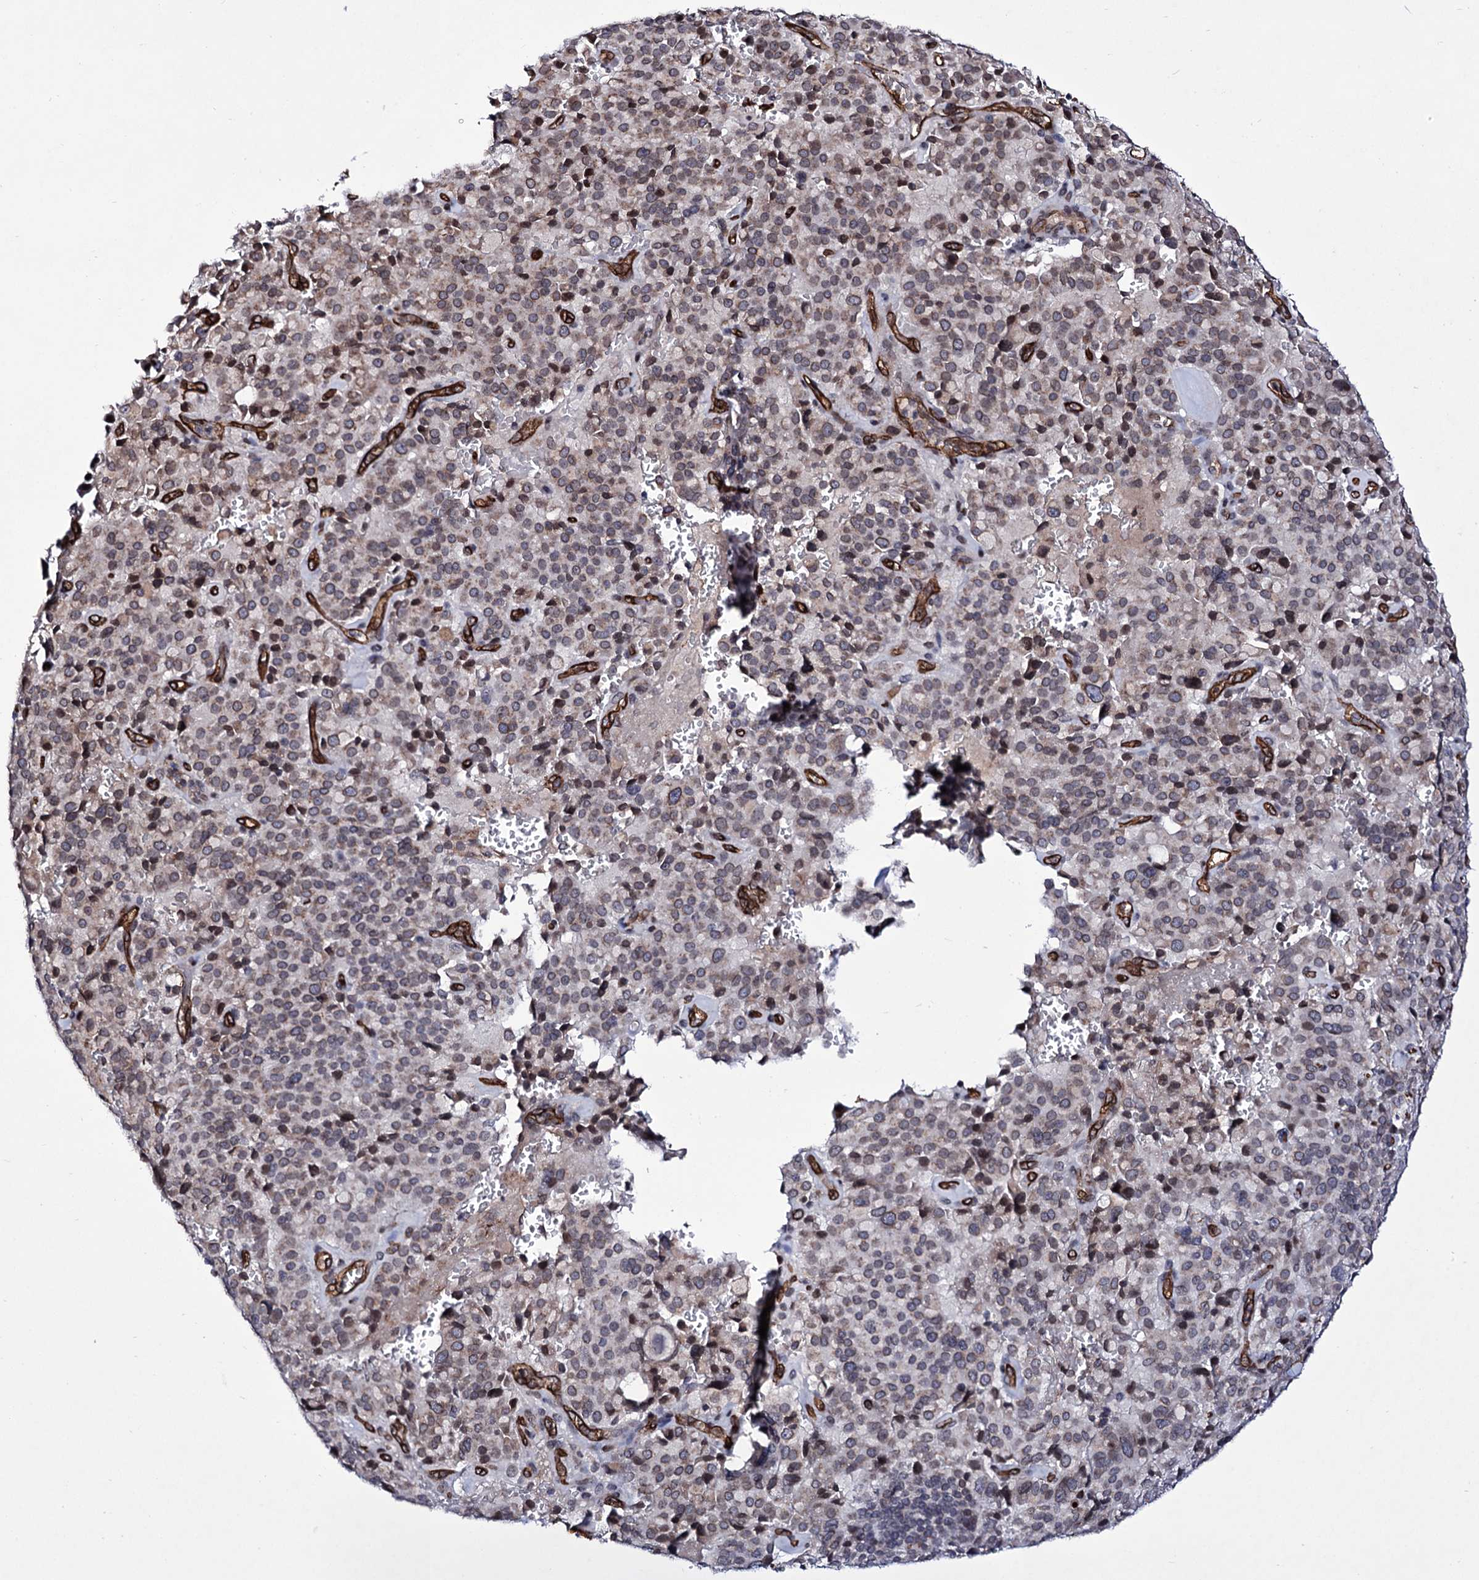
{"staining": {"intensity": "moderate", "quantity": "25%-75%", "location": "cytoplasmic/membranous,nuclear"}, "tissue": "pancreatic cancer", "cell_type": "Tumor cells", "image_type": "cancer", "snomed": [{"axis": "morphology", "description": "Adenocarcinoma, NOS"}, {"axis": "topography", "description": "Pancreas"}], "caption": "Protein positivity by IHC displays moderate cytoplasmic/membranous and nuclear expression in approximately 25%-75% of tumor cells in pancreatic cancer.", "gene": "ZC3H12C", "patient": {"sex": "male", "age": 65}}